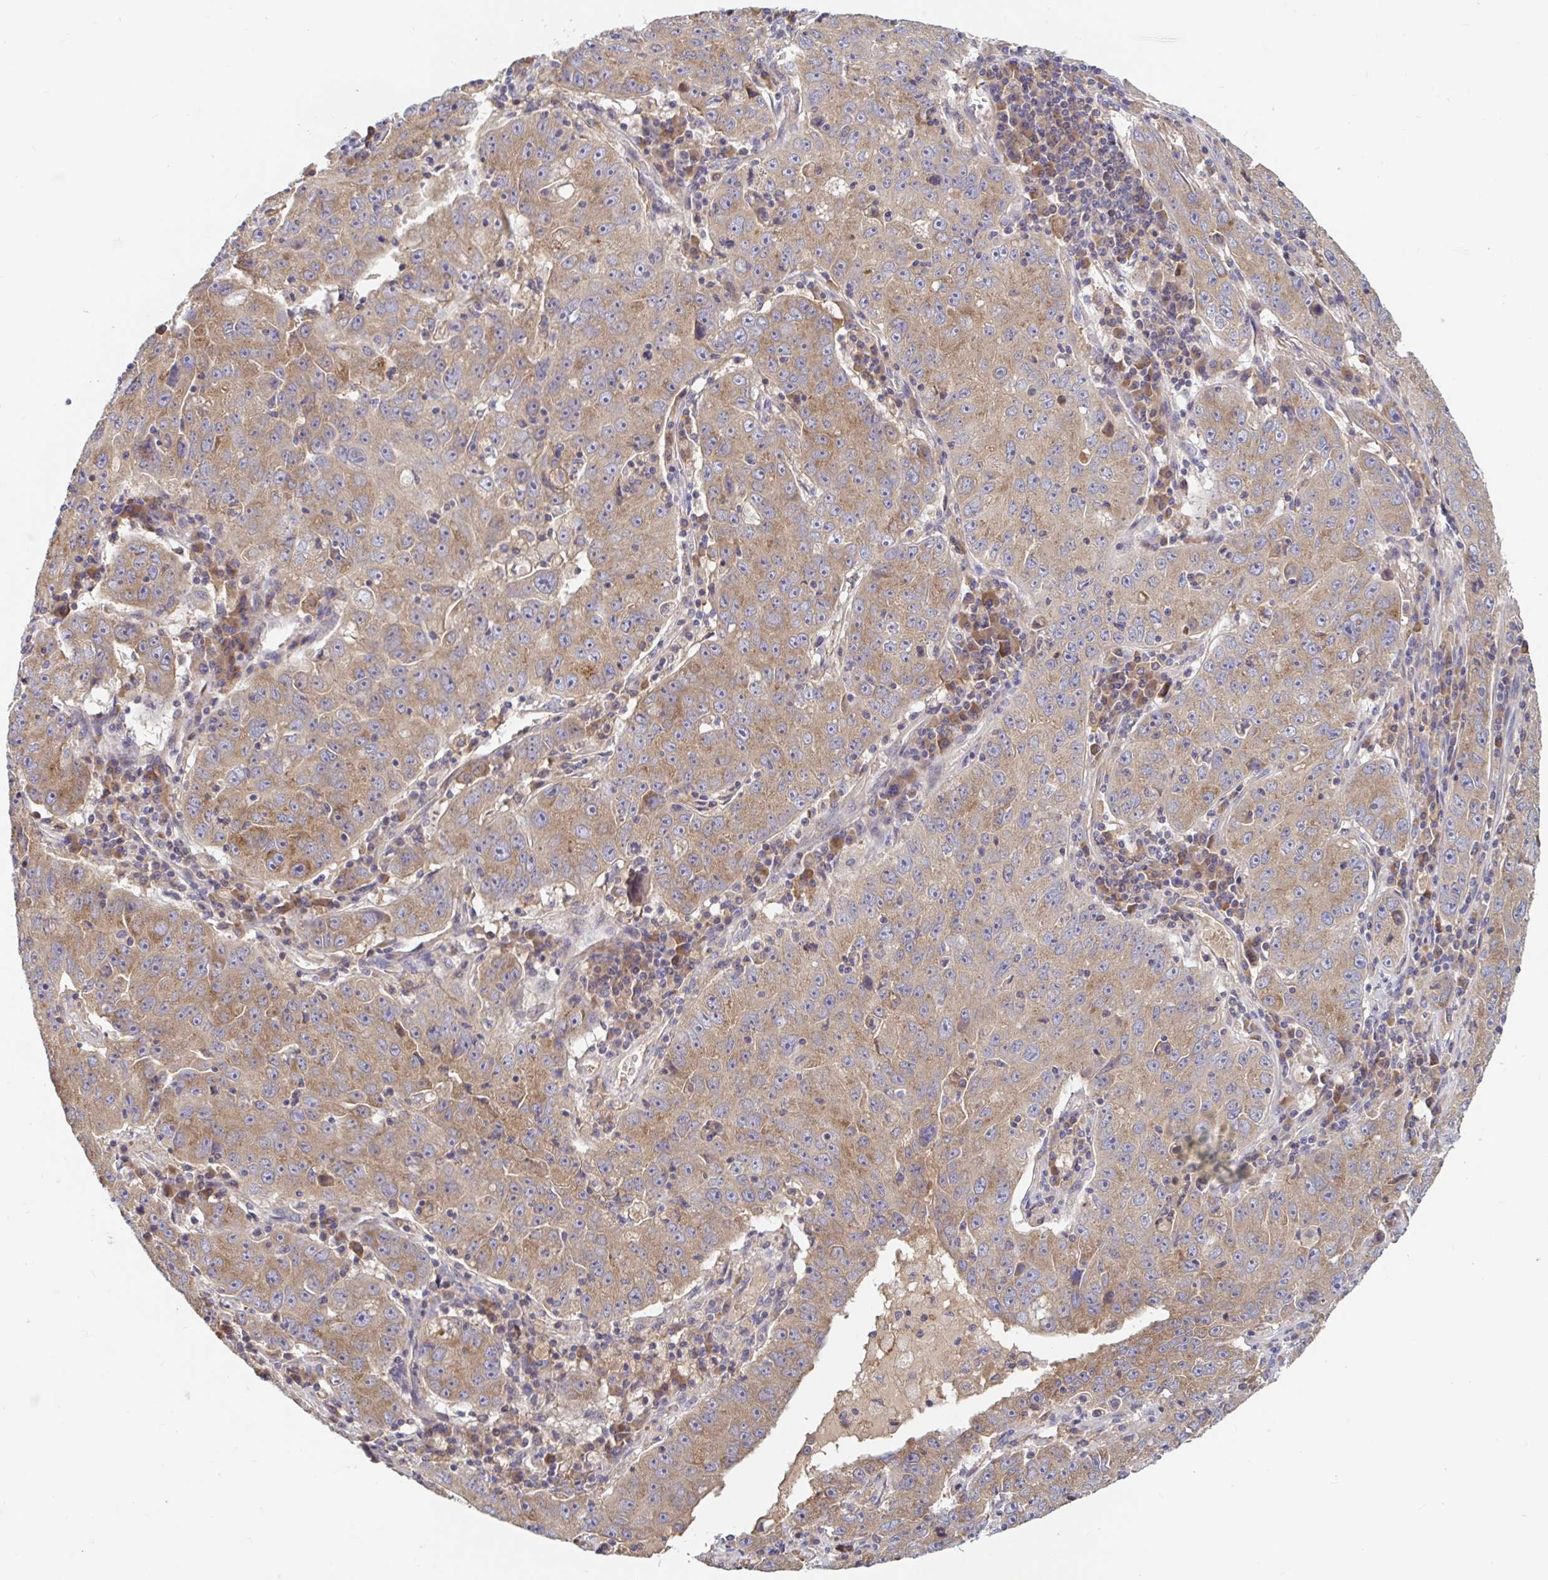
{"staining": {"intensity": "moderate", "quantity": "25%-75%", "location": "cytoplasmic/membranous"}, "tissue": "lung cancer", "cell_type": "Tumor cells", "image_type": "cancer", "snomed": [{"axis": "morphology", "description": "Normal morphology"}, {"axis": "morphology", "description": "Adenocarcinoma, NOS"}, {"axis": "topography", "description": "Lymph node"}, {"axis": "topography", "description": "Lung"}], "caption": "Lung cancer (adenocarcinoma) stained for a protein shows moderate cytoplasmic/membranous positivity in tumor cells.", "gene": "LARP1", "patient": {"sex": "female", "age": 57}}